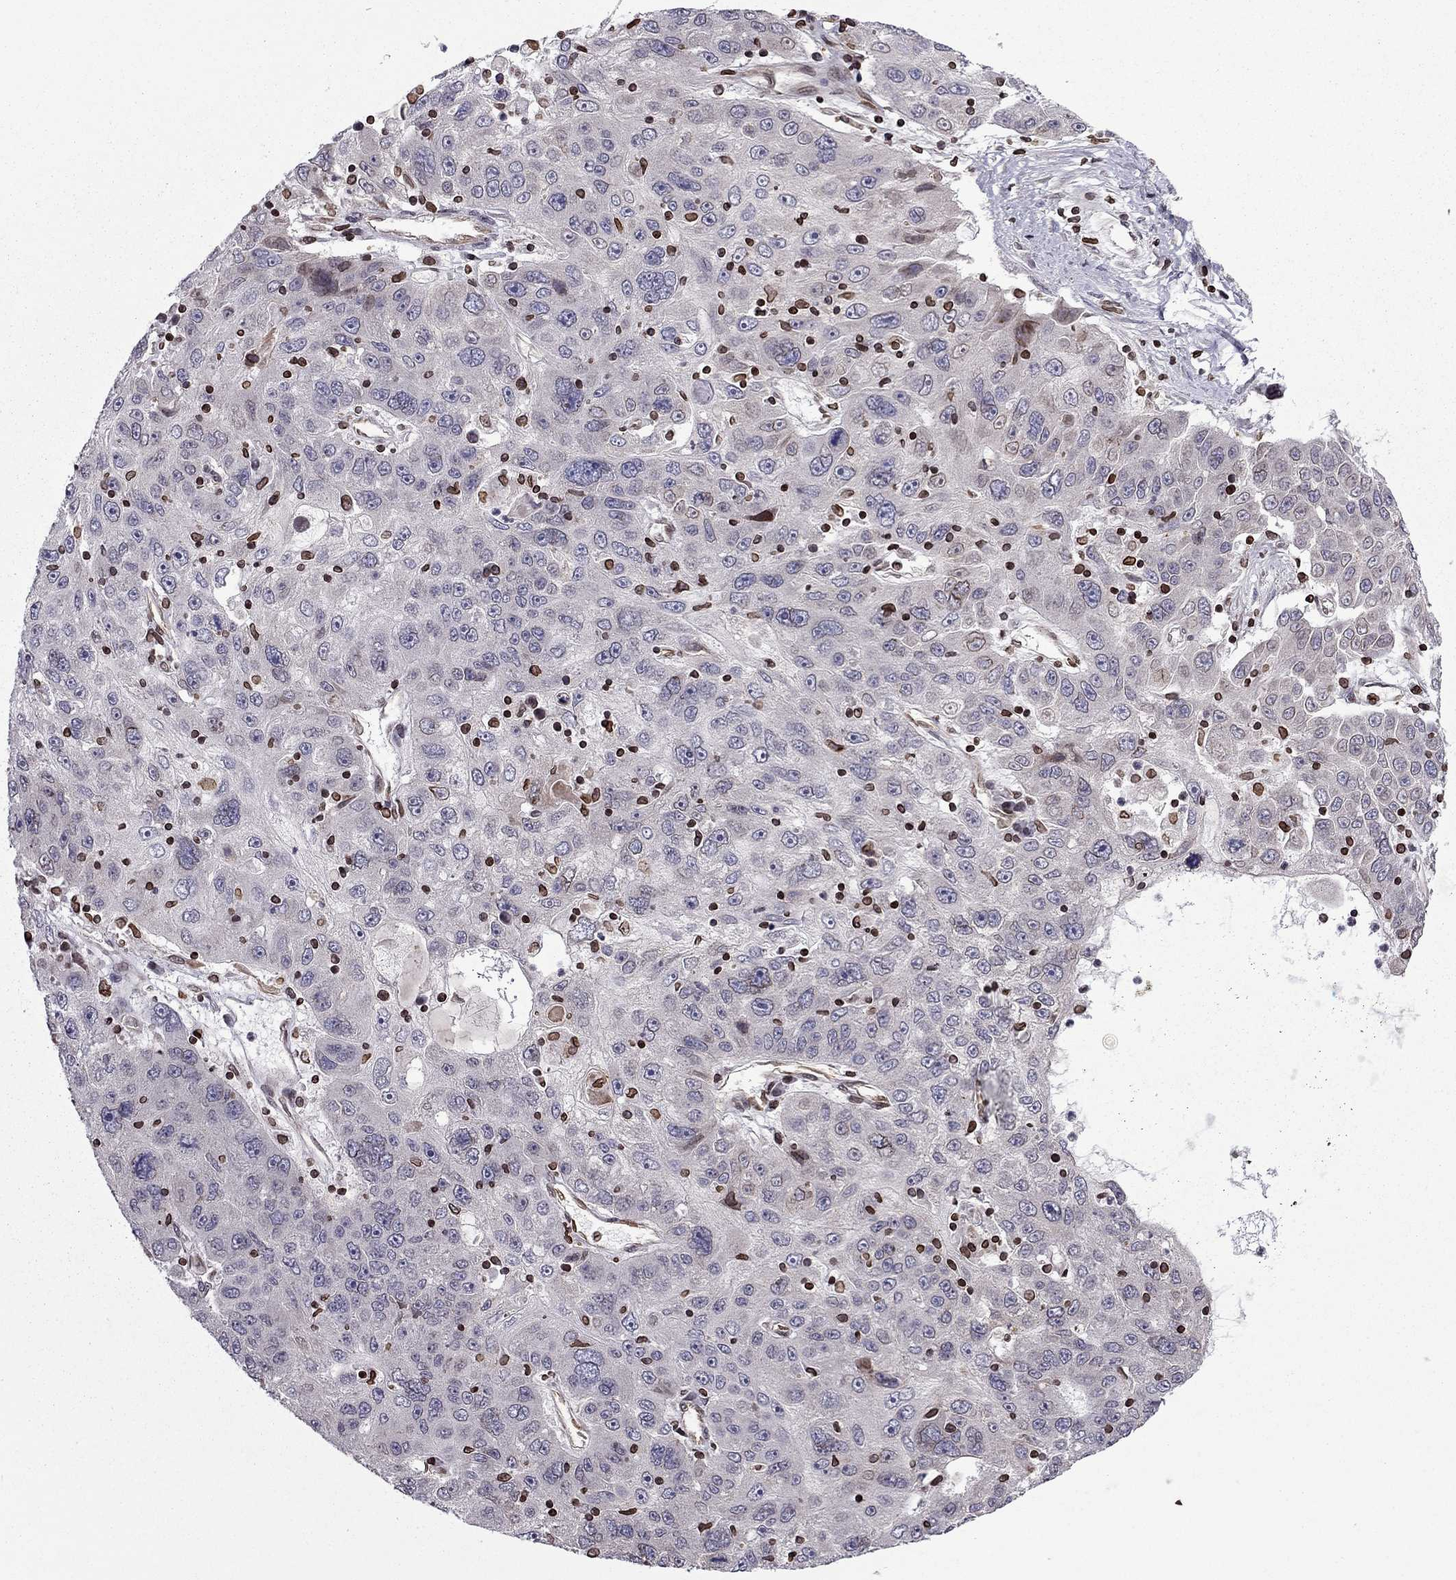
{"staining": {"intensity": "negative", "quantity": "none", "location": "none"}, "tissue": "stomach cancer", "cell_type": "Tumor cells", "image_type": "cancer", "snomed": [{"axis": "morphology", "description": "Adenocarcinoma, NOS"}, {"axis": "topography", "description": "Stomach"}], "caption": "Immunohistochemical staining of stomach cancer reveals no significant expression in tumor cells.", "gene": "CDC42BPA", "patient": {"sex": "male", "age": 56}}